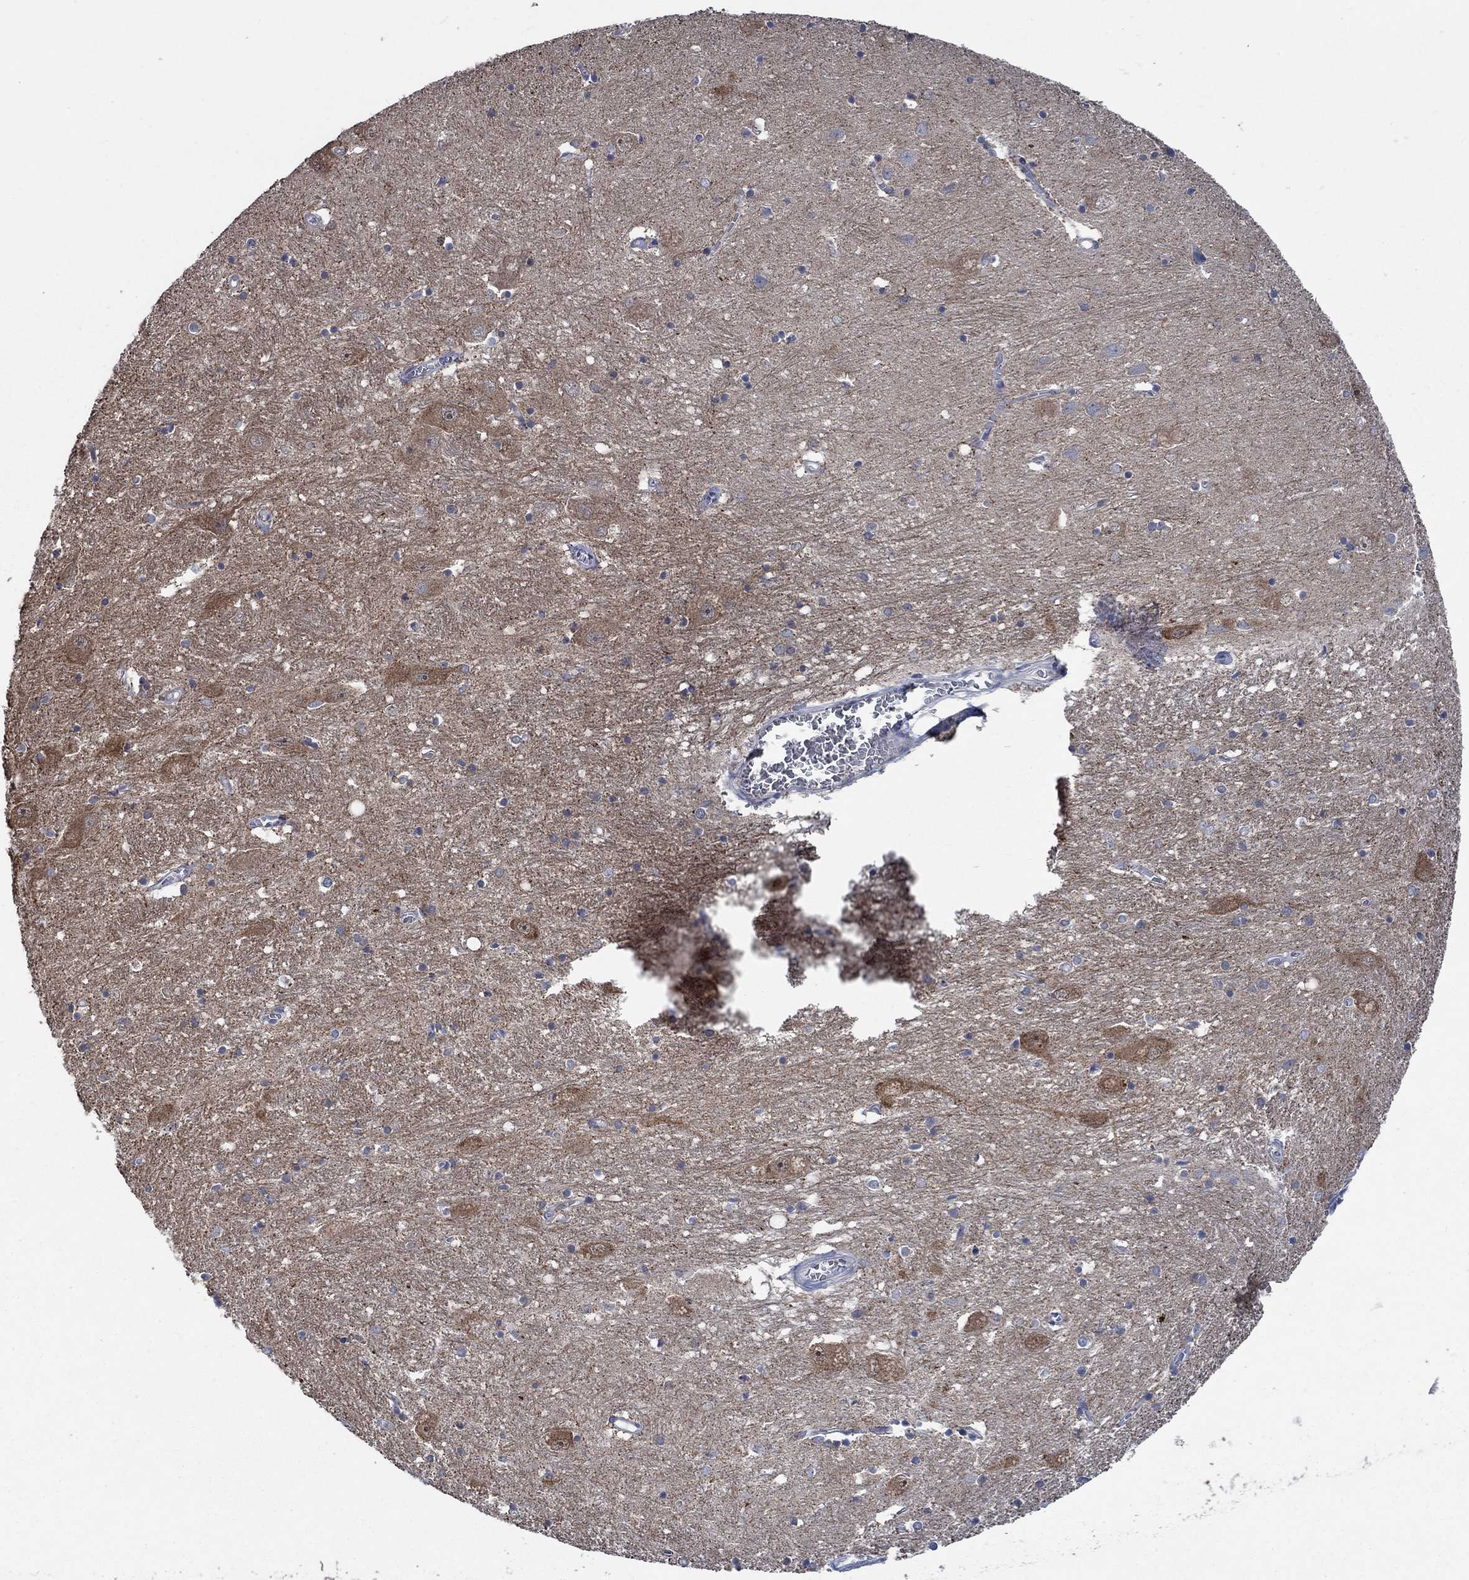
{"staining": {"intensity": "weak", "quantity": ">75%", "location": "cytoplasmic/membranous"}, "tissue": "caudate", "cell_type": "Glial cells", "image_type": "normal", "snomed": [{"axis": "morphology", "description": "Normal tissue, NOS"}, {"axis": "topography", "description": "Lateral ventricle wall"}], "caption": "DAB immunohistochemical staining of normal caudate demonstrates weak cytoplasmic/membranous protein staining in about >75% of glial cells.", "gene": "STXBP6", "patient": {"sex": "male", "age": 54}}